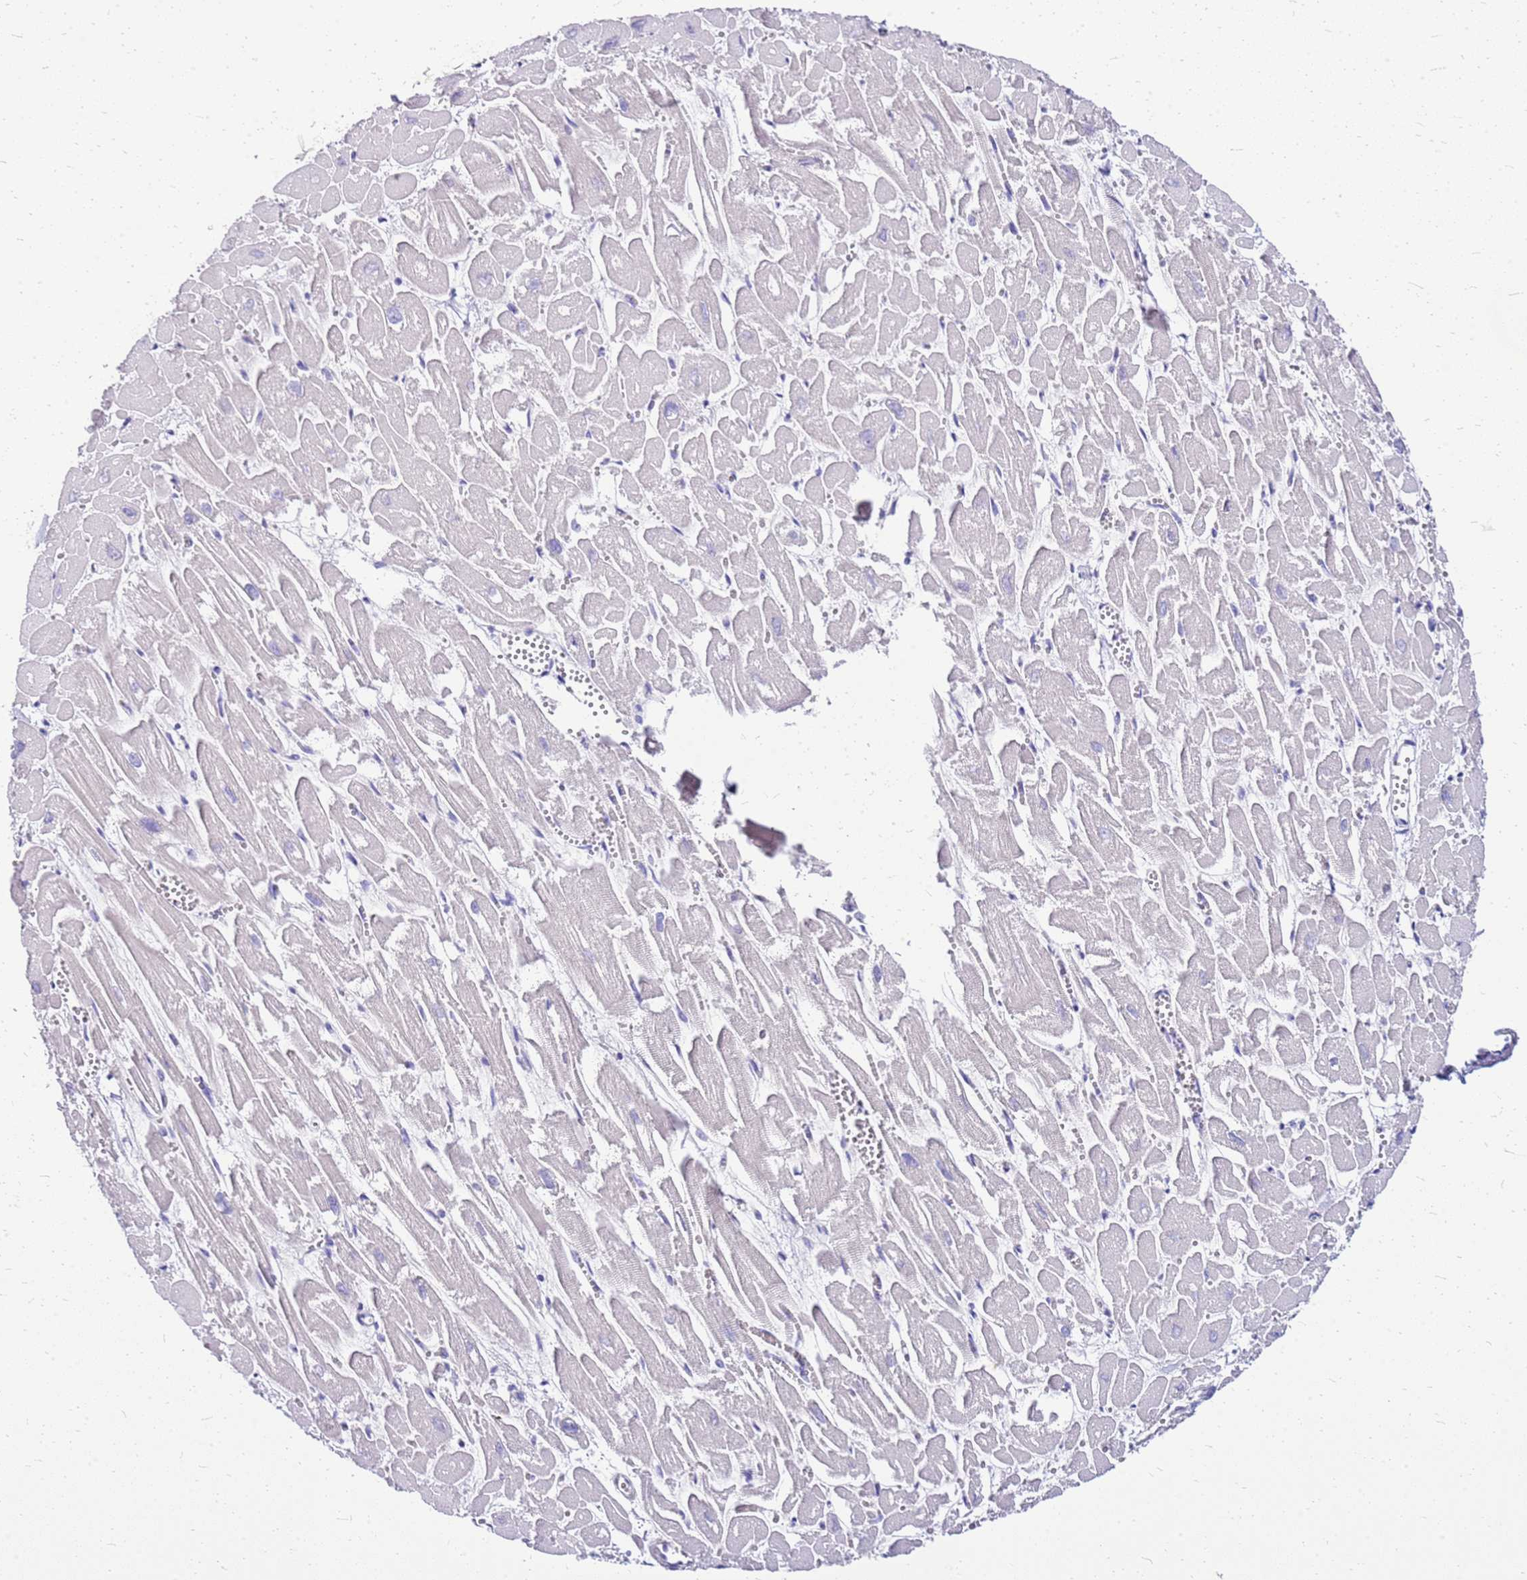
{"staining": {"intensity": "negative", "quantity": "none", "location": "none"}, "tissue": "heart muscle", "cell_type": "Cardiomyocytes", "image_type": "normal", "snomed": [{"axis": "morphology", "description": "Normal tissue, NOS"}, {"axis": "topography", "description": "Heart"}], "caption": "Immunohistochemical staining of unremarkable human heart muscle displays no significant staining in cardiomyocytes. (Brightfield microscopy of DAB immunohistochemistry (IHC) at high magnification).", "gene": "DCDC2B", "patient": {"sex": "male", "age": 54}}